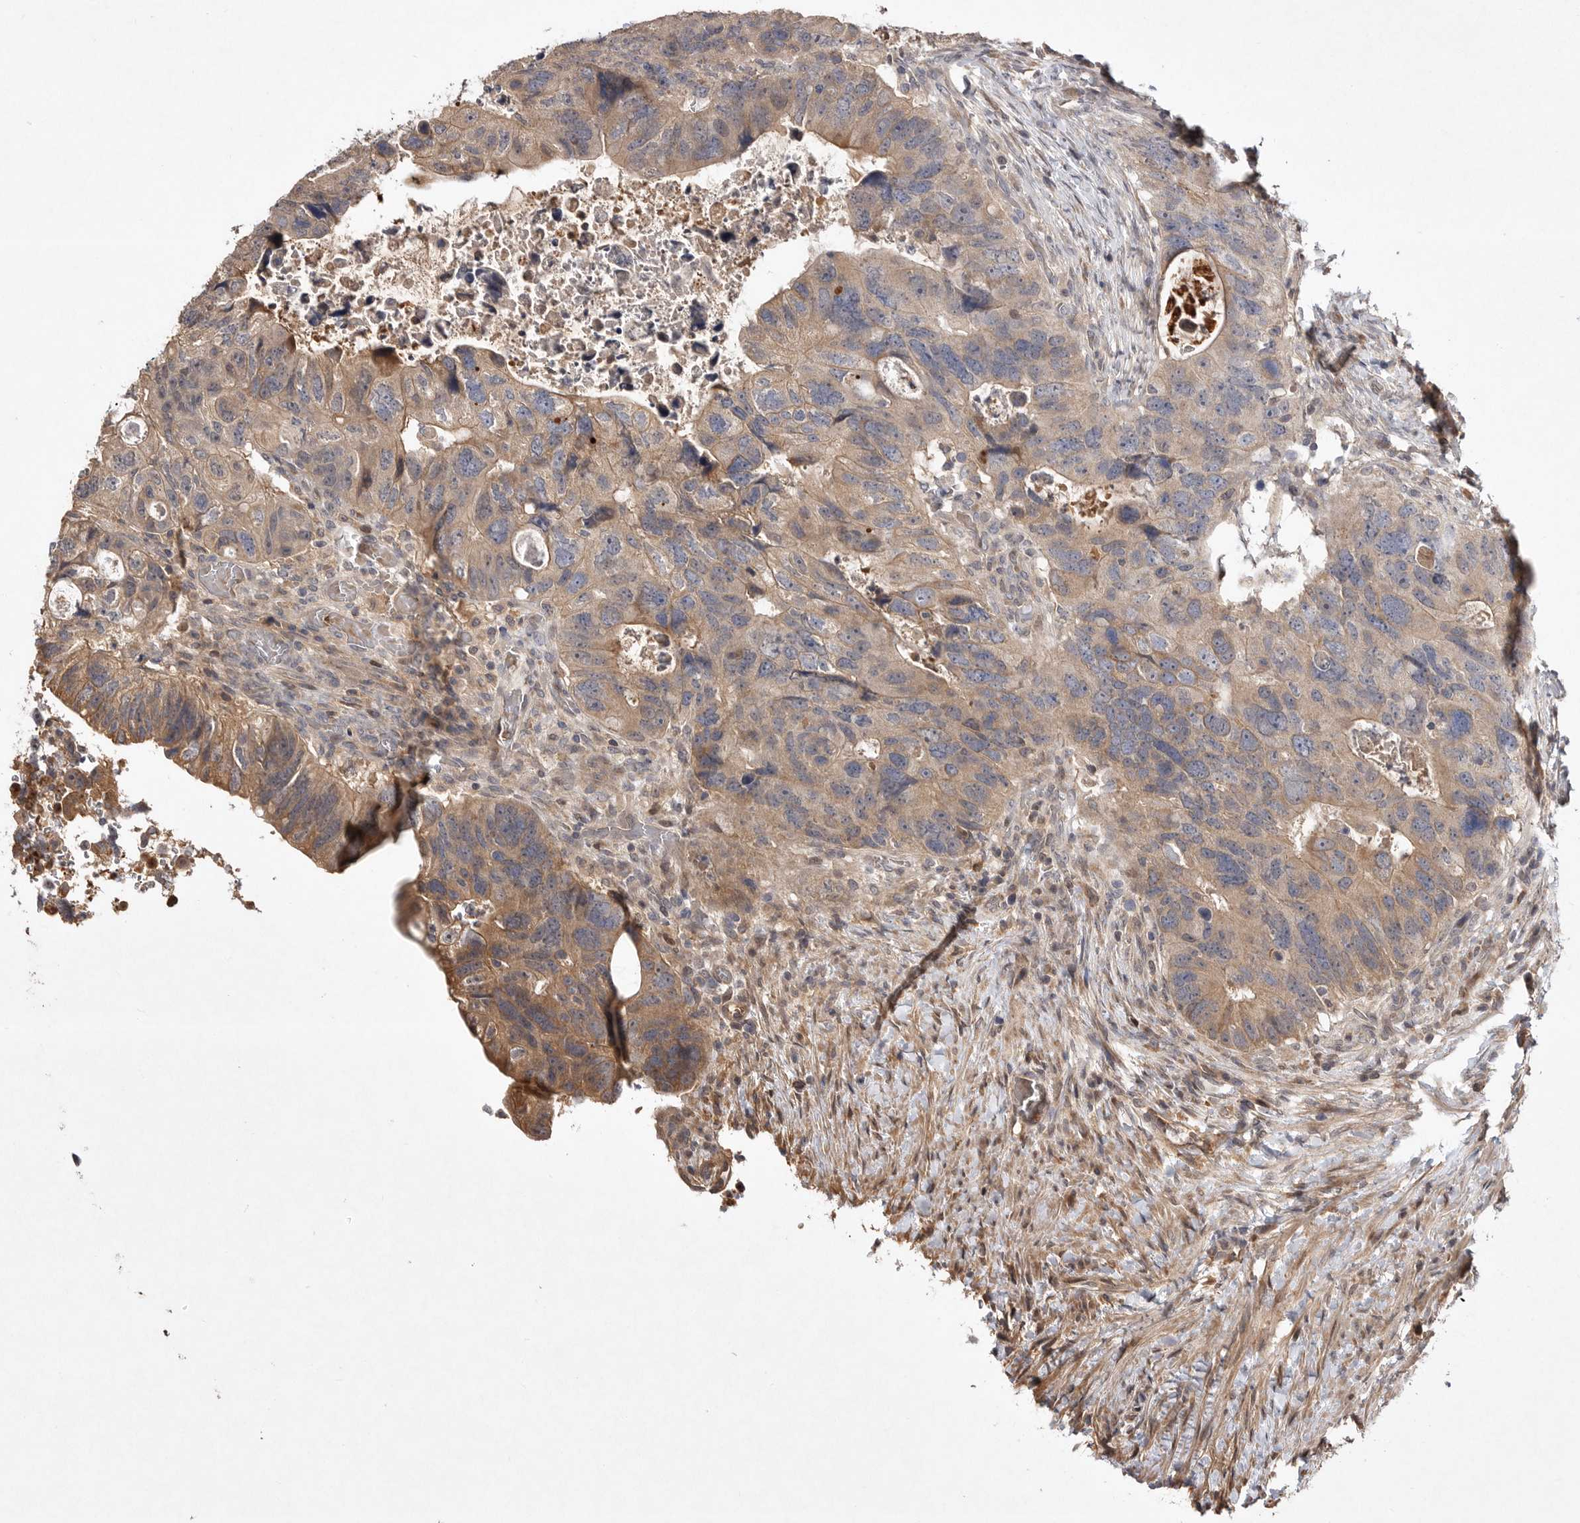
{"staining": {"intensity": "moderate", "quantity": ">75%", "location": "cytoplasmic/membranous"}, "tissue": "colorectal cancer", "cell_type": "Tumor cells", "image_type": "cancer", "snomed": [{"axis": "morphology", "description": "Adenocarcinoma, NOS"}, {"axis": "topography", "description": "Rectum"}], "caption": "Colorectal adenocarcinoma stained for a protein reveals moderate cytoplasmic/membranous positivity in tumor cells.", "gene": "VN1R4", "patient": {"sex": "male", "age": 59}}